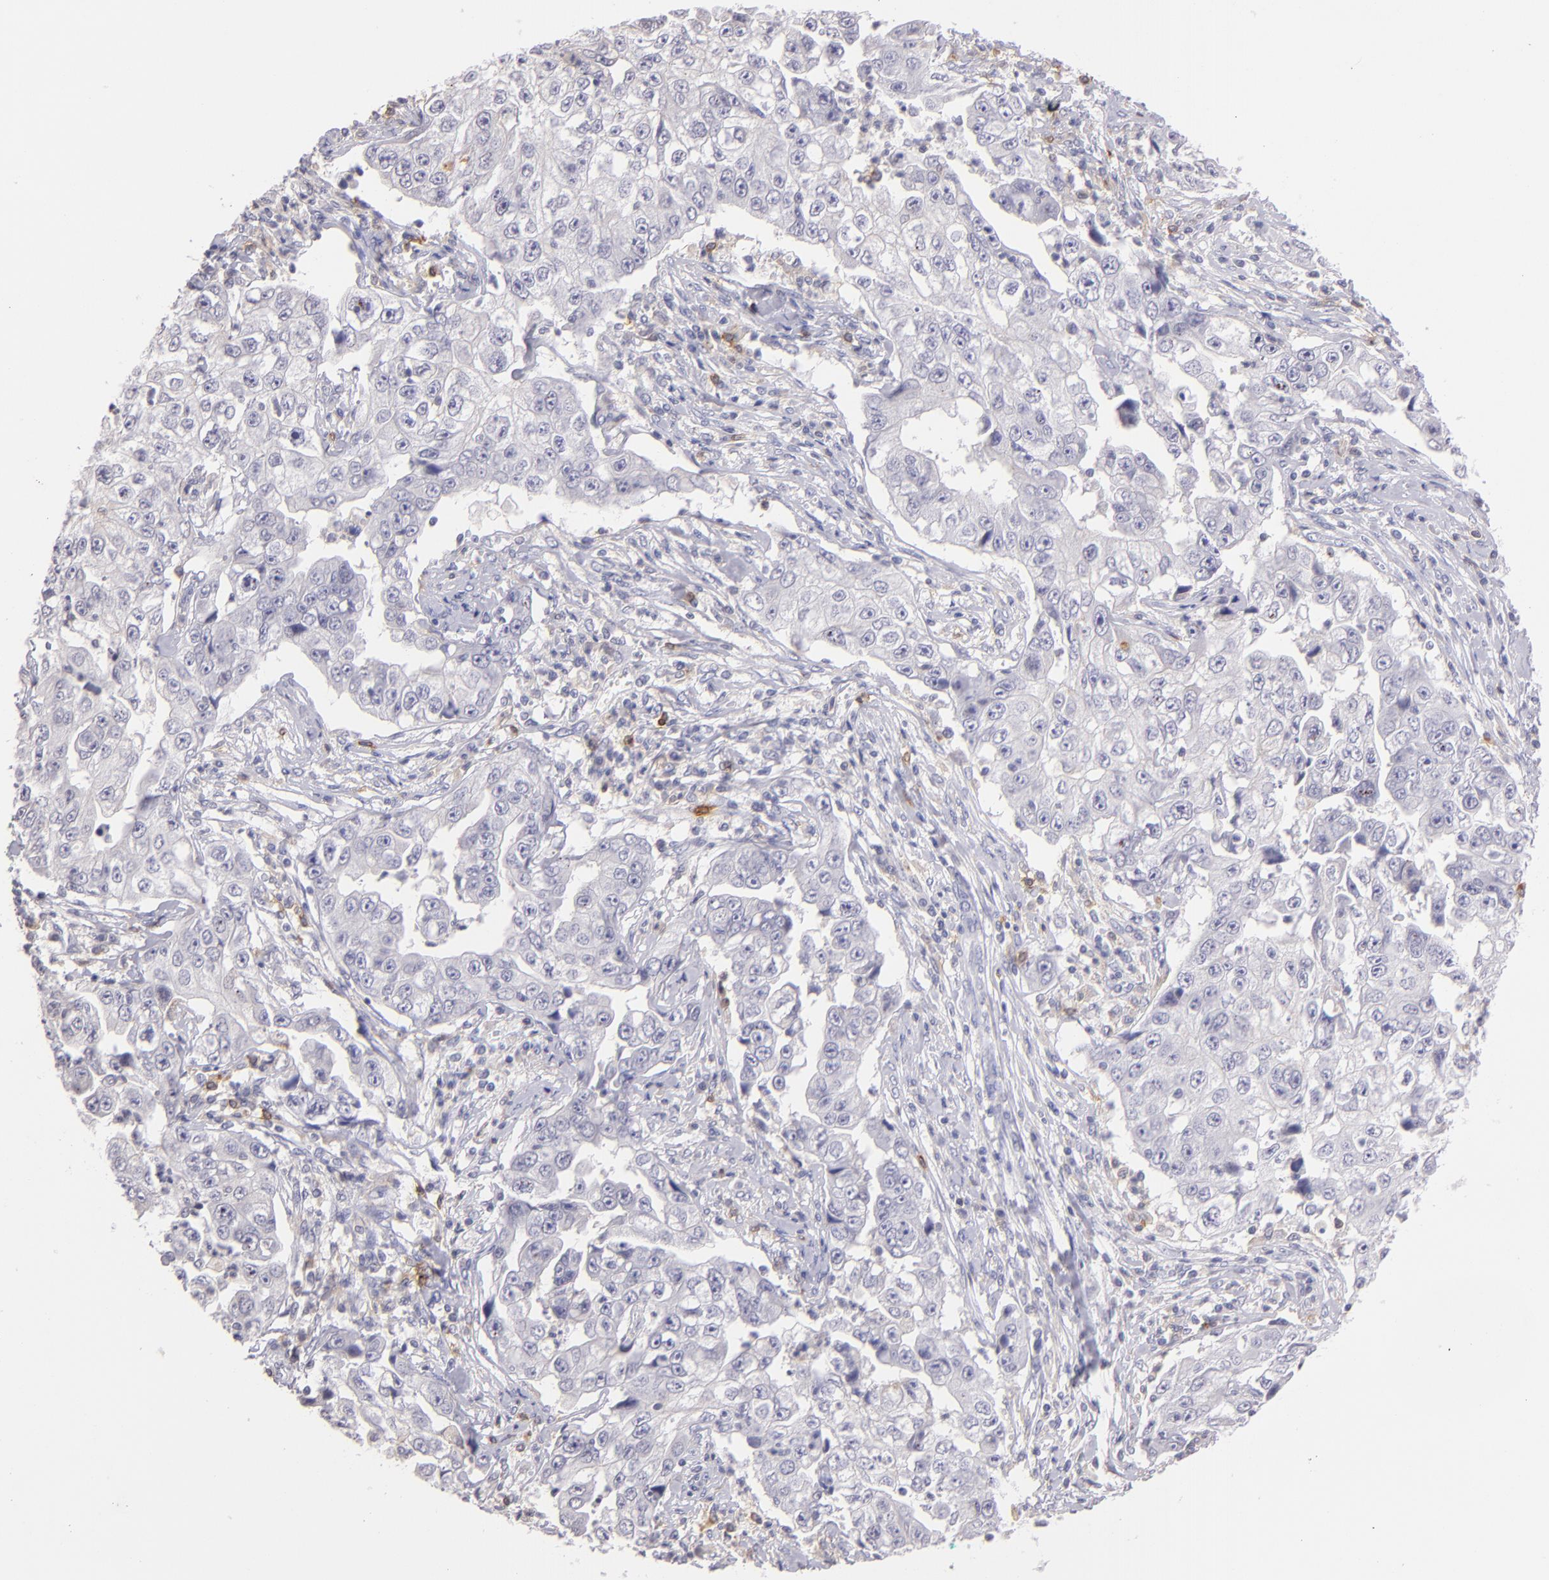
{"staining": {"intensity": "negative", "quantity": "none", "location": "none"}, "tissue": "lung cancer", "cell_type": "Tumor cells", "image_type": "cancer", "snomed": [{"axis": "morphology", "description": "Squamous cell carcinoma, NOS"}, {"axis": "topography", "description": "Lung"}], "caption": "A micrograph of human lung cancer (squamous cell carcinoma) is negative for staining in tumor cells.", "gene": "IL2RA", "patient": {"sex": "male", "age": 64}}